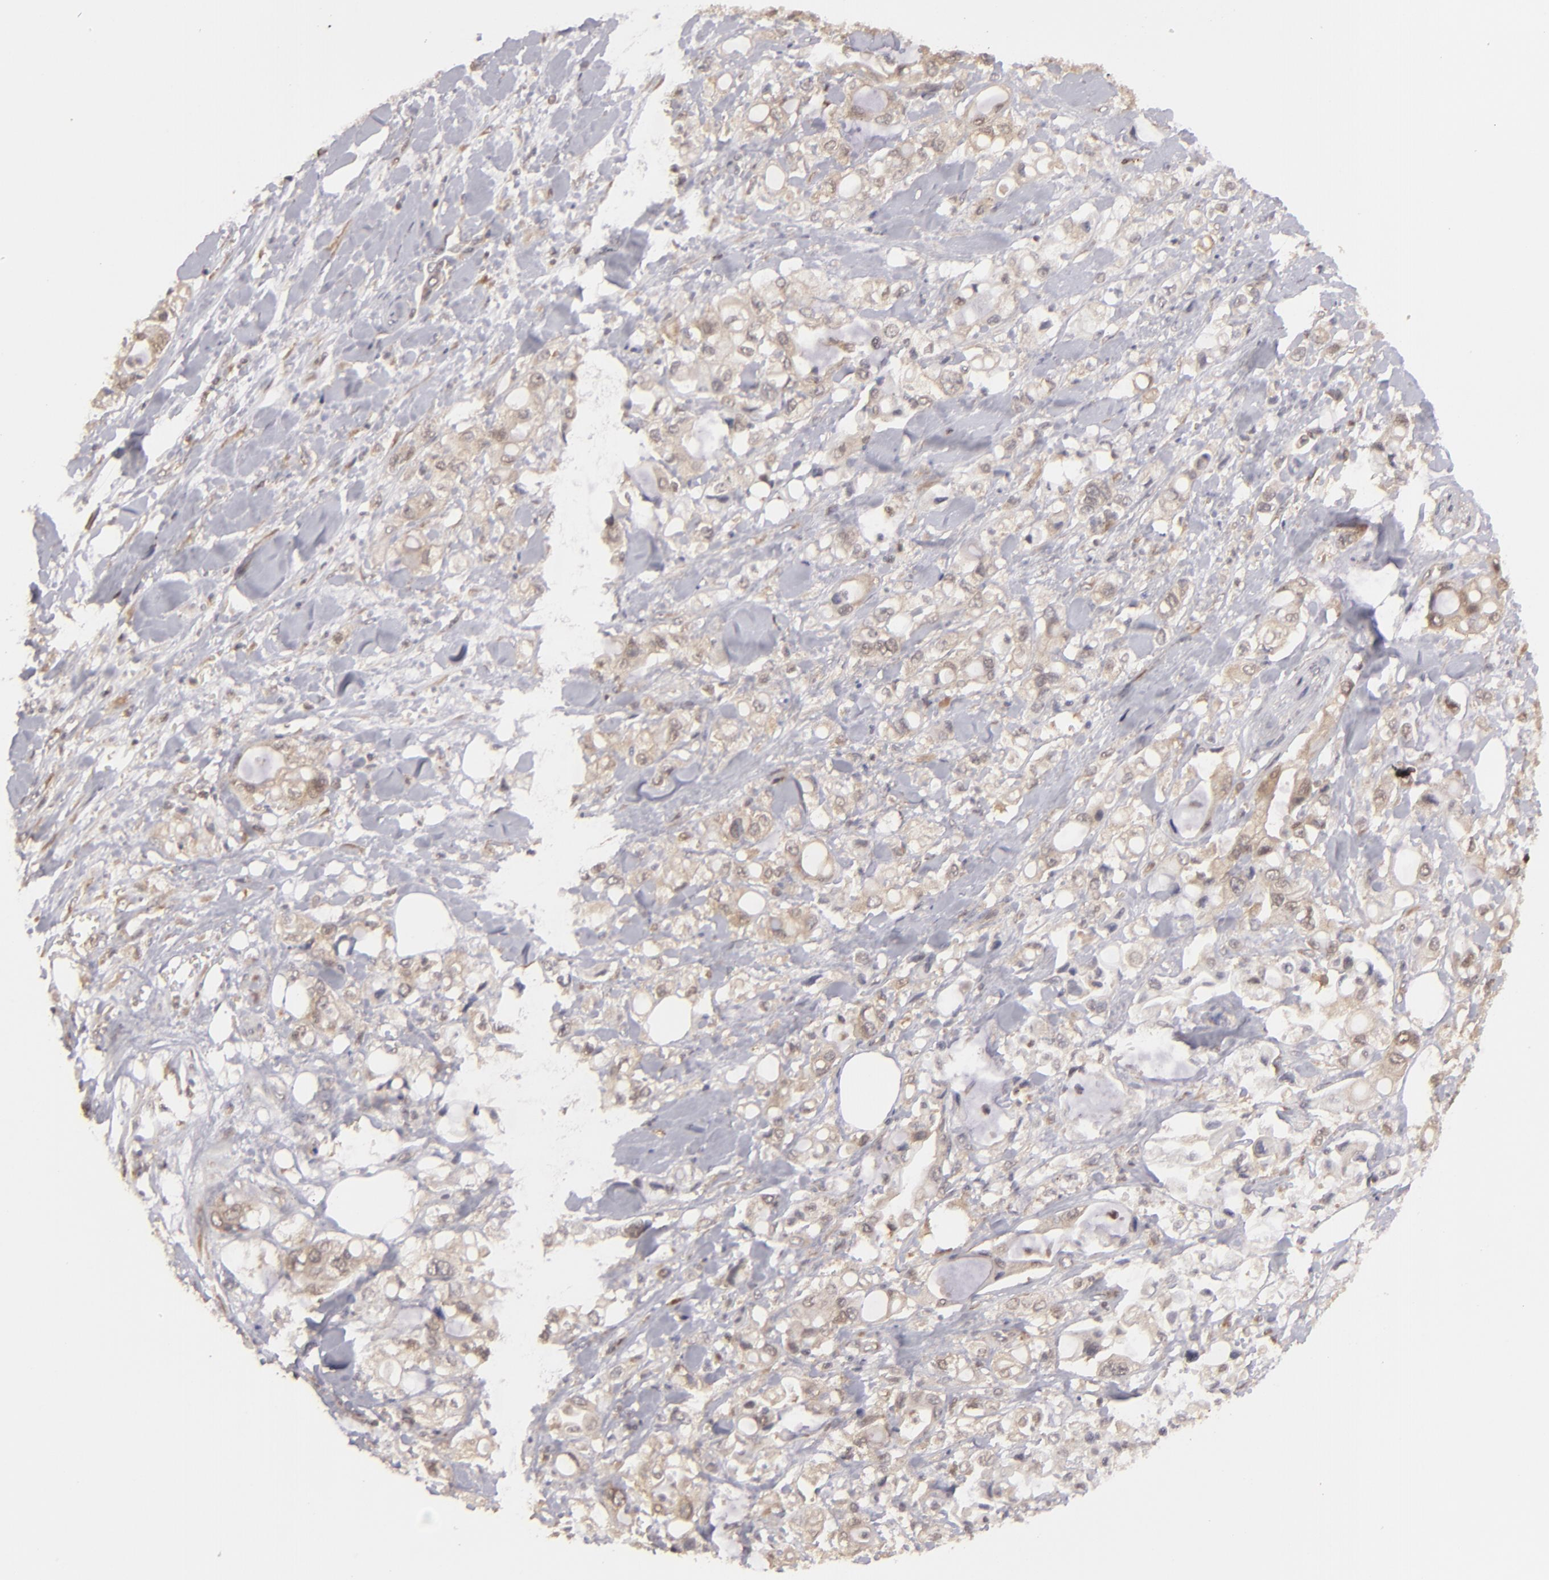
{"staining": {"intensity": "weak", "quantity": "25%-75%", "location": "cytoplasmic/membranous"}, "tissue": "pancreatic cancer", "cell_type": "Tumor cells", "image_type": "cancer", "snomed": [{"axis": "morphology", "description": "Adenocarcinoma, NOS"}, {"axis": "topography", "description": "Pancreas"}], "caption": "Brown immunohistochemical staining in pancreatic cancer shows weak cytoplasmic/membranous expression in approximately 25%-75% of tumor cells. Nuclei are stained in blue.", "gene": "MAPK3", "patient": {"sex": "male", "age": 70}}